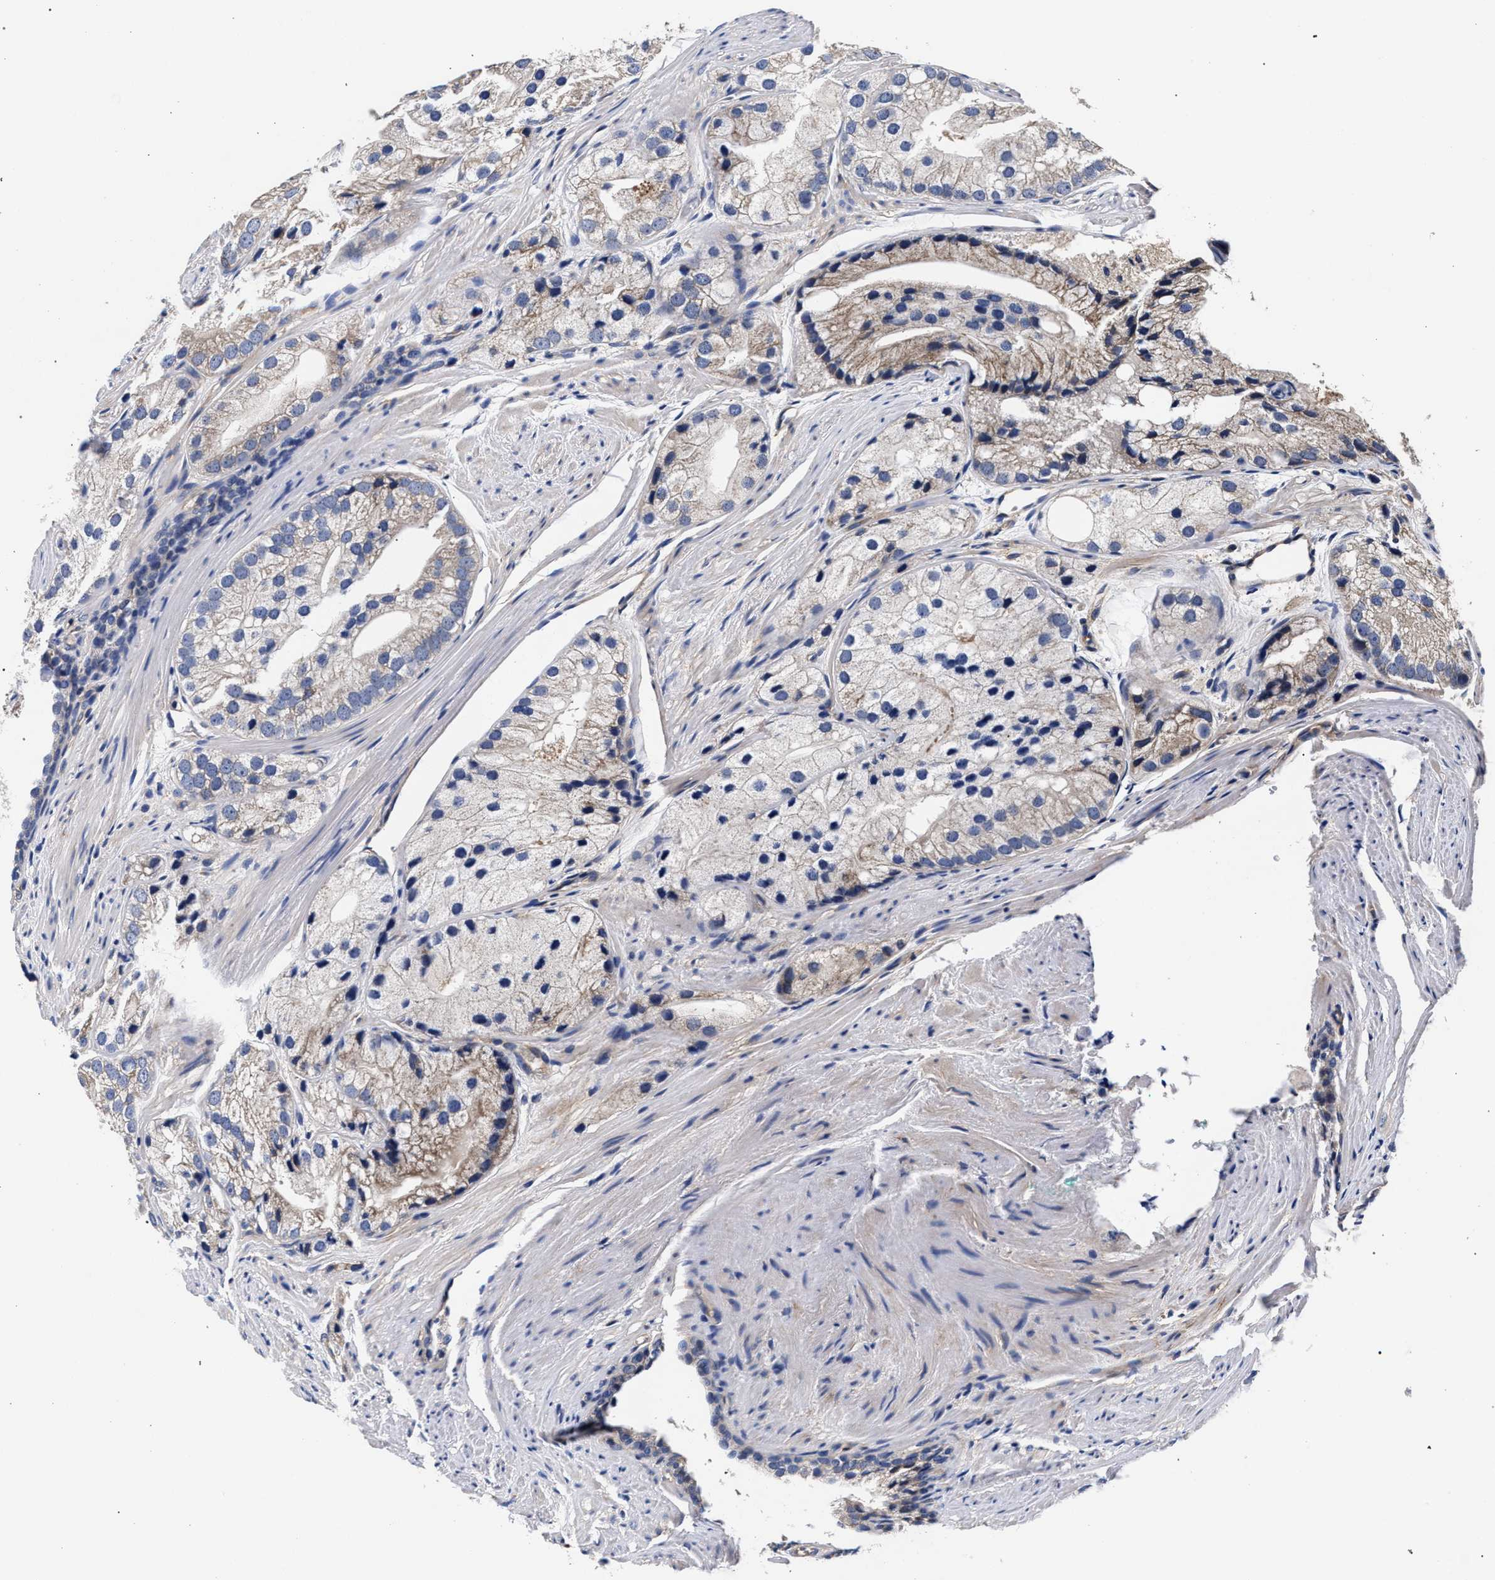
{"staining": {"intensity": "moderate", "quantity": "<25%", "location": "cytoplasmic/membranous"}, "tissue": "prostate cancer", "cell_type": "Tumor cells", "image_type": "cancer", "snomed": [{"axis": "morphology", "description": "Adenocarcinoma, Low grade"}, {"axis": "topography", "description": "Prostate"}], "caption": "High-power microscopy captured an IHC image of prostate cancer (low-grade adenocarcinoma), revealing moderate cytoplasmic/membranous positivity in about <25% of tumor cells.", "gene": "CFAP95", "patient": {"sex": "male", "age": 69}}